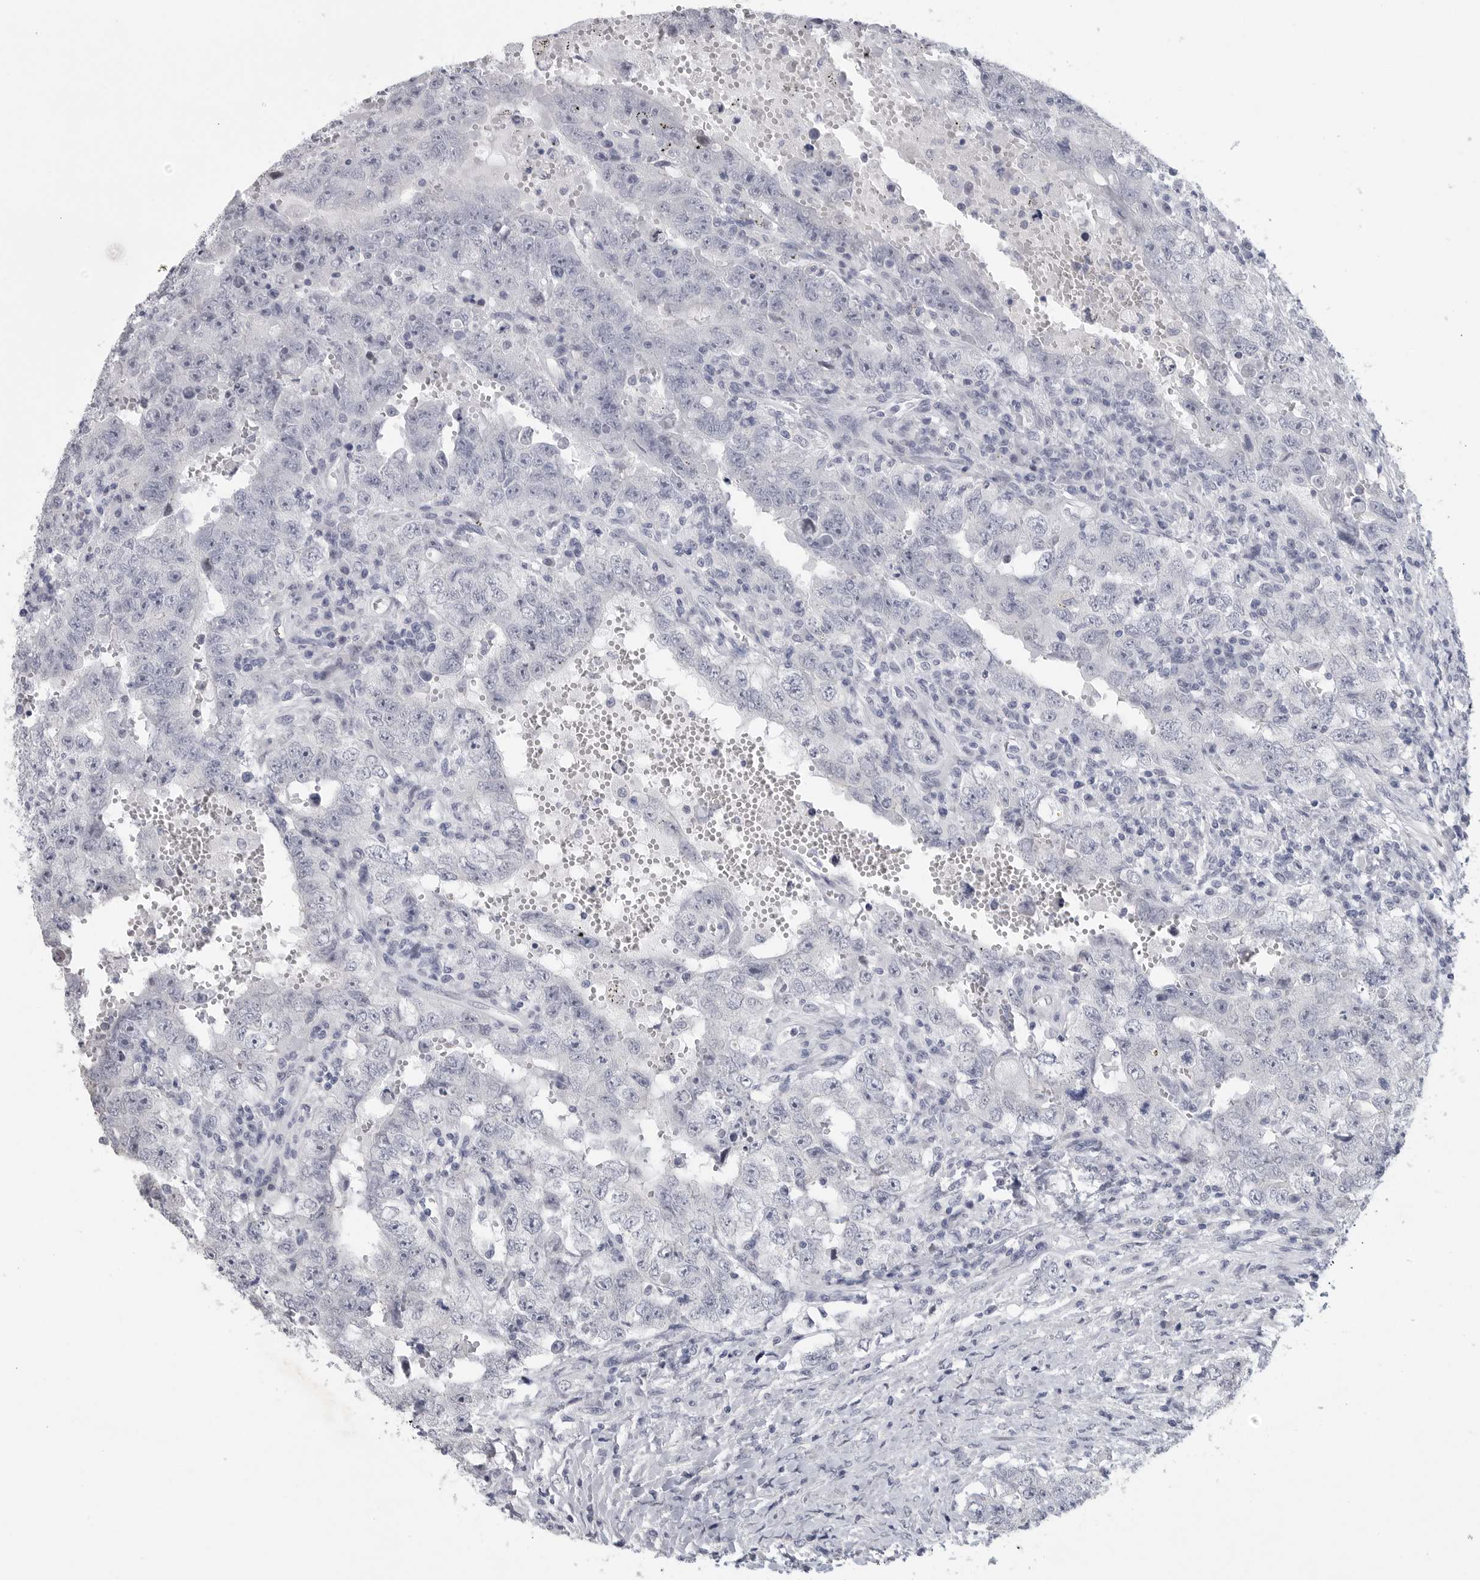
{"staining": {"intensity": "negative", "quantity": "none", "location": "none"}, "tissue": "testis cancer", "cell_type": "Tumor cells", "image_type": "cancer", "snomed": [{"axis": "morphology", "description": "Carcinoma, Embryonal, NOS"}, {"axis": "topography", "description": "Testis"}], "caption": "DAB (3,3'-diaminobenzidine) immunohistochemical staining of testis cancer exhibits no significant staining in tumor cells.", "gene": "TNR", "patient": {"sex": "male", "age": 26}}